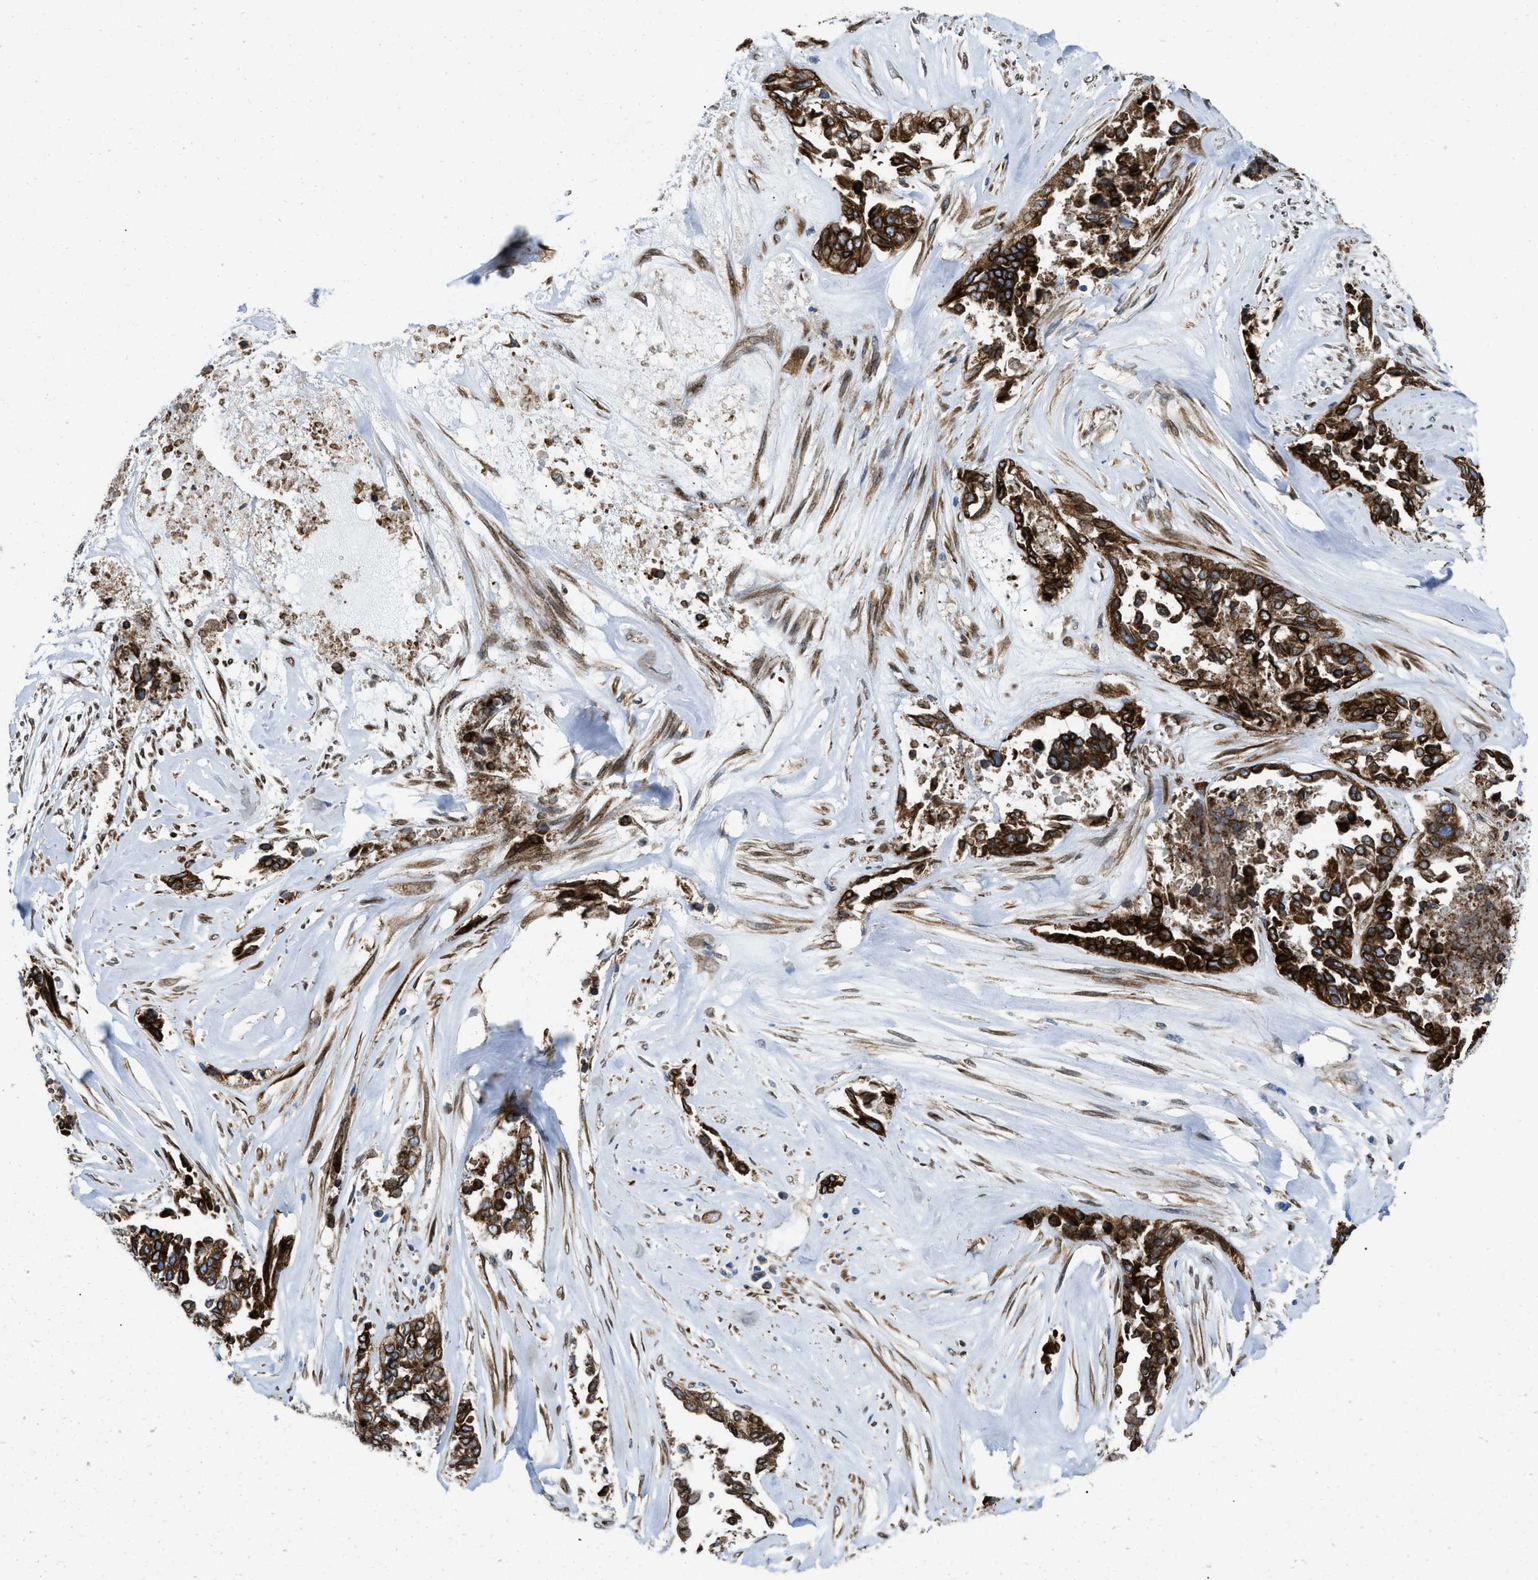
{"staining": {"intensity": "strong", "quantity": ">75%", "location": "cytoplasmic/membranous"}, "tissue": "ovarian cancer", "cell_type": "Tumor cells", "image_type": "cancer", "snomed": [{"axis": "morphology", "description": "Cystadenocarcinoma, serous, NOS"}, {"axis": "topography", "description": "Ovary"}], "caption": "Immunohistochemistry (IHC) histopathology image of neoplastic tissue: human ovarian serous cystadenocarcinoma stained using IHC reveals high levels of strong protein expression localized specifically in the cytoplasmic/membranous of tumor cells, appearing as a cytoplasmic/membranous brown color.", "gene": "ERLIN2", "patient": {"sex": "female", "age": 44}}